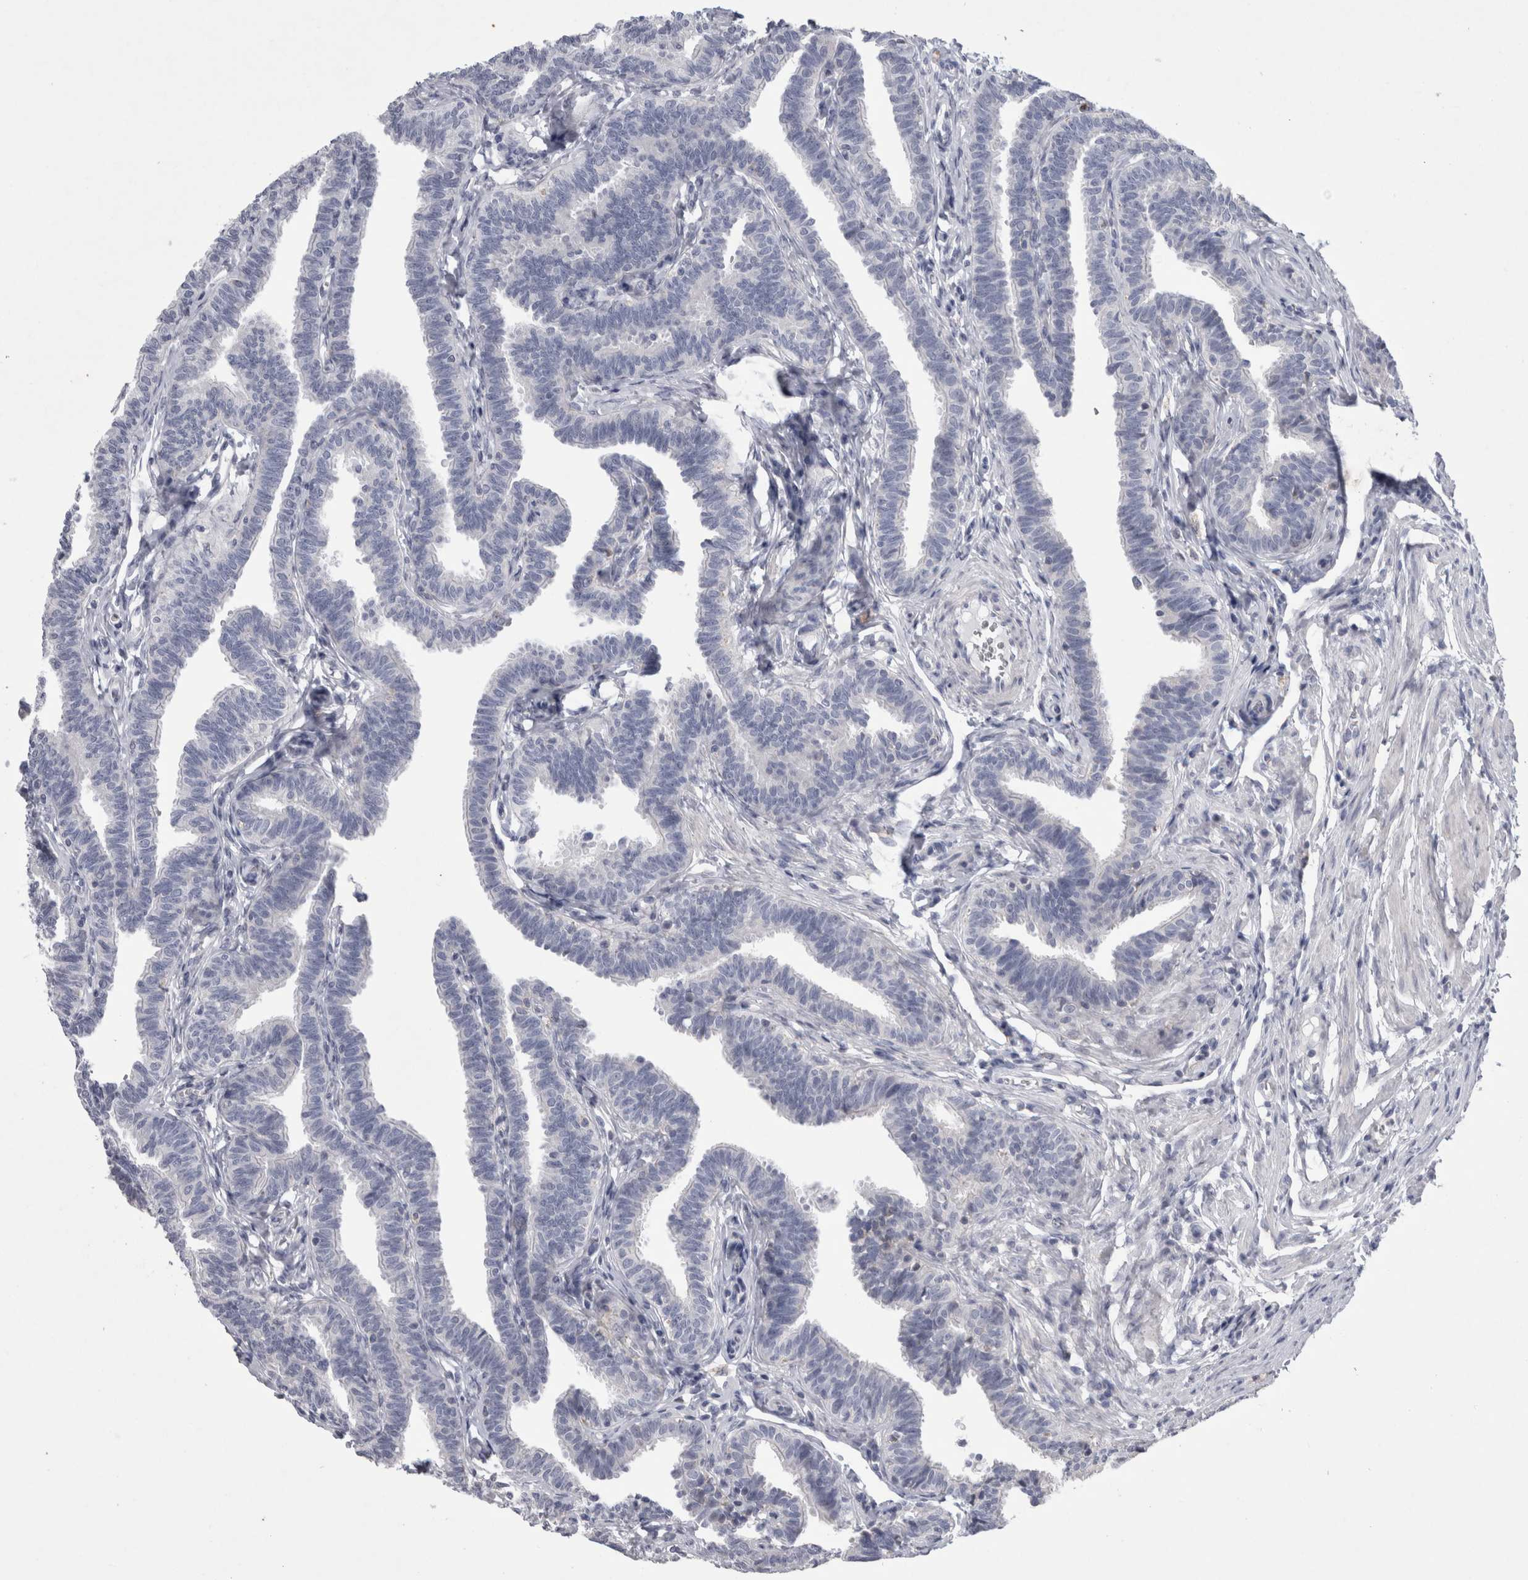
{"staining": {"intensity": "negative", "quantity": "none", "location": "none"}, "tissue": "fallopian tube", "cell_type": "Glandular cells", "image_type": "normal", "snomed": [{"axis": "morphology", "description": "Normal tissue, NOS"}, {"axis": "topography", "description": "Fallopian tube"}, {"axis": "topography", "description": "Ovary"}], "caption": "IHC photomicrograph of normal fallopian tube: fallopian tube stained with DAB shows no significant protein staining in glandular cells.", "gene": "AGMAT", "patient": {"sex": "female", "age": 23}}